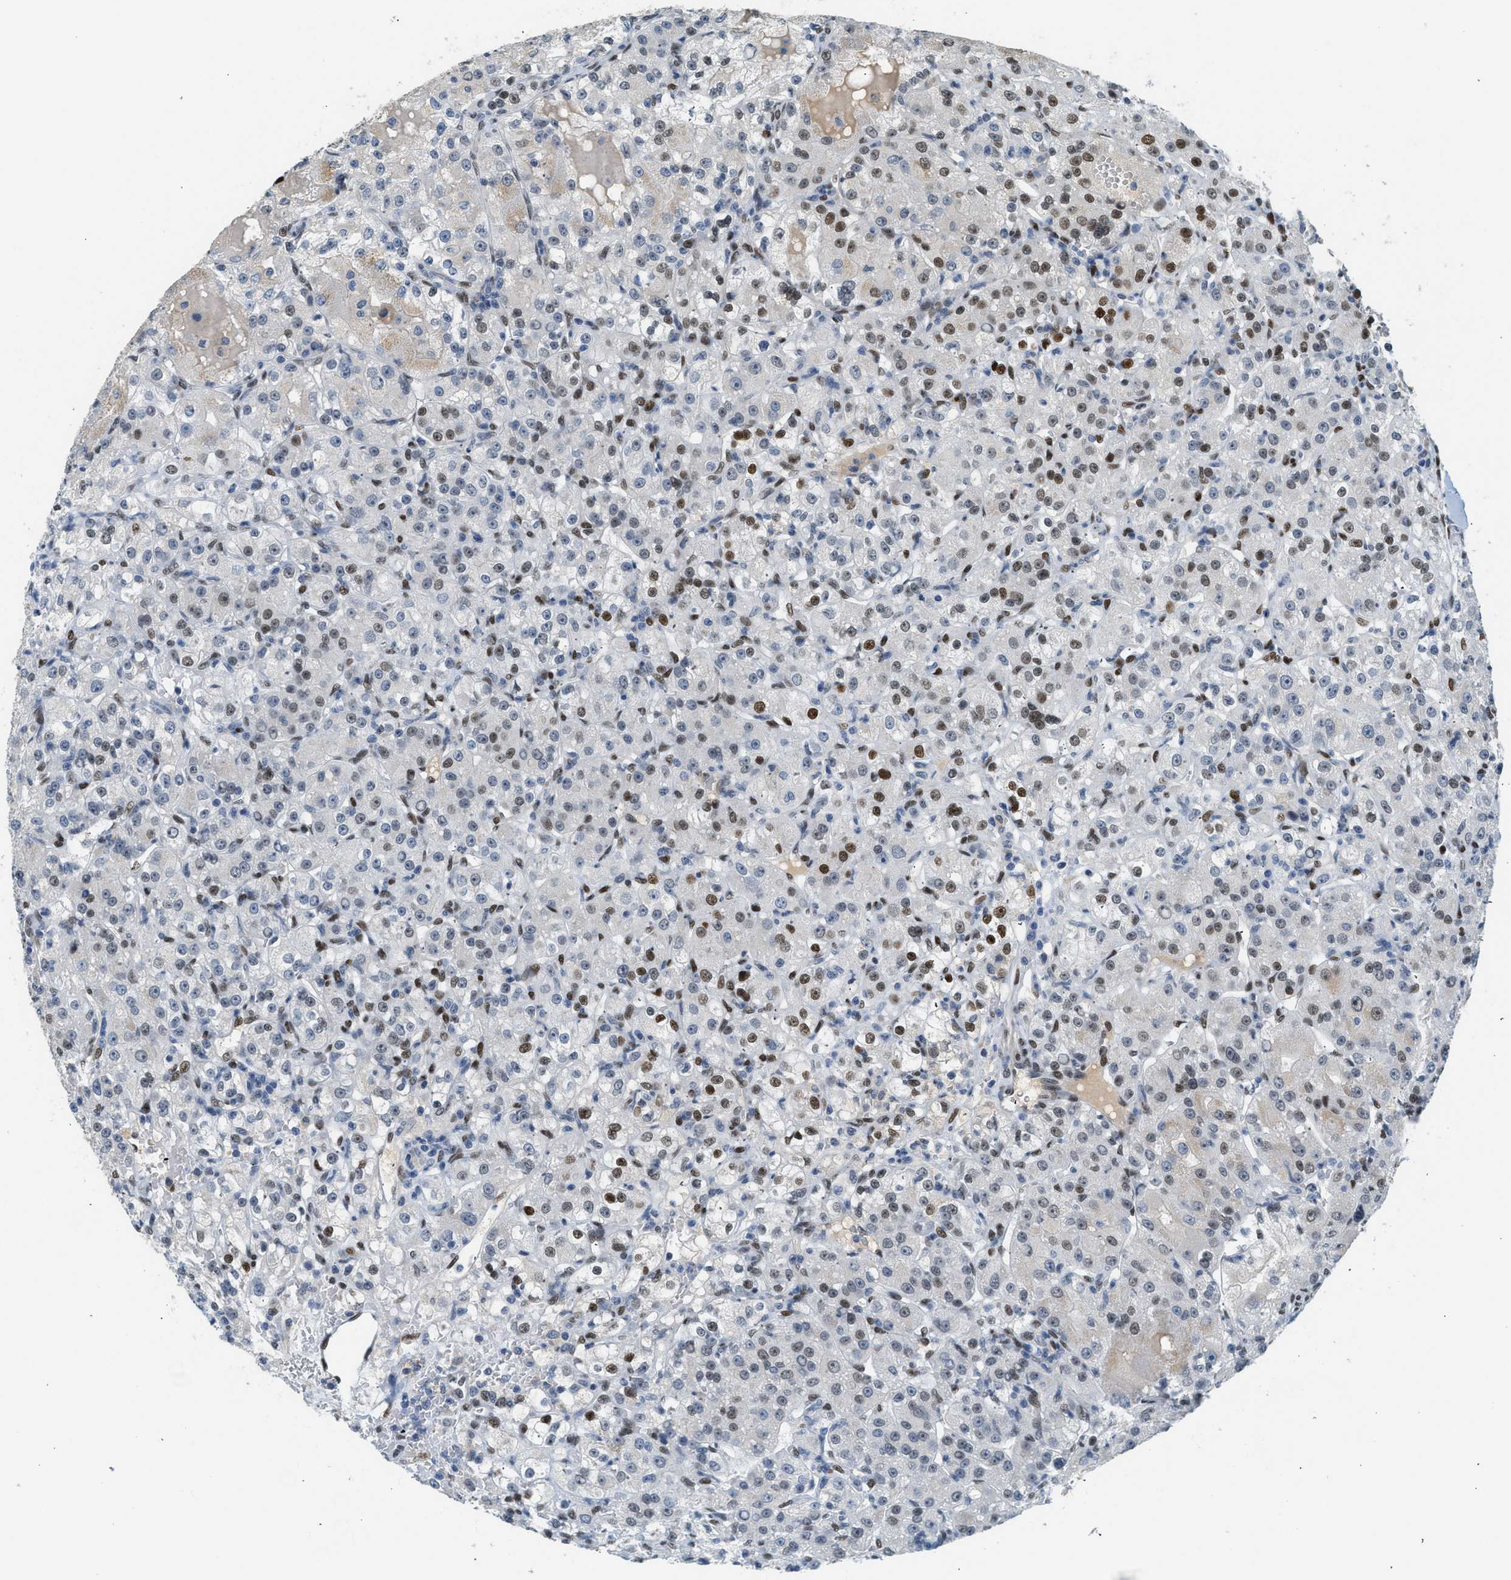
{"staining": {"intensity": "moderate", "quantity": "25%-75%", "location": "nuclear"}, "tissue": "renal cancer", "cell_type": "Tumor cells", "image_type": "cancer", "snomed": [{"axis": "morphology", "description": "Normal tissue, NOS"}, {"axis": "morphology", "description": "Adenocarcinoma, NOS"}, {"axis": "topography", "description": "Kidney"}], "caption": "Protein analysis of renal cancer (adenocarcinoma) tissue shows moderate nuclear positivity in approximately 25%-75% of tumor cells. (DAB = brown stain, brightfield microscopy at high magnification).", "gene": "ZBTB20", "patient": {"sex": "male", "age": 61}}